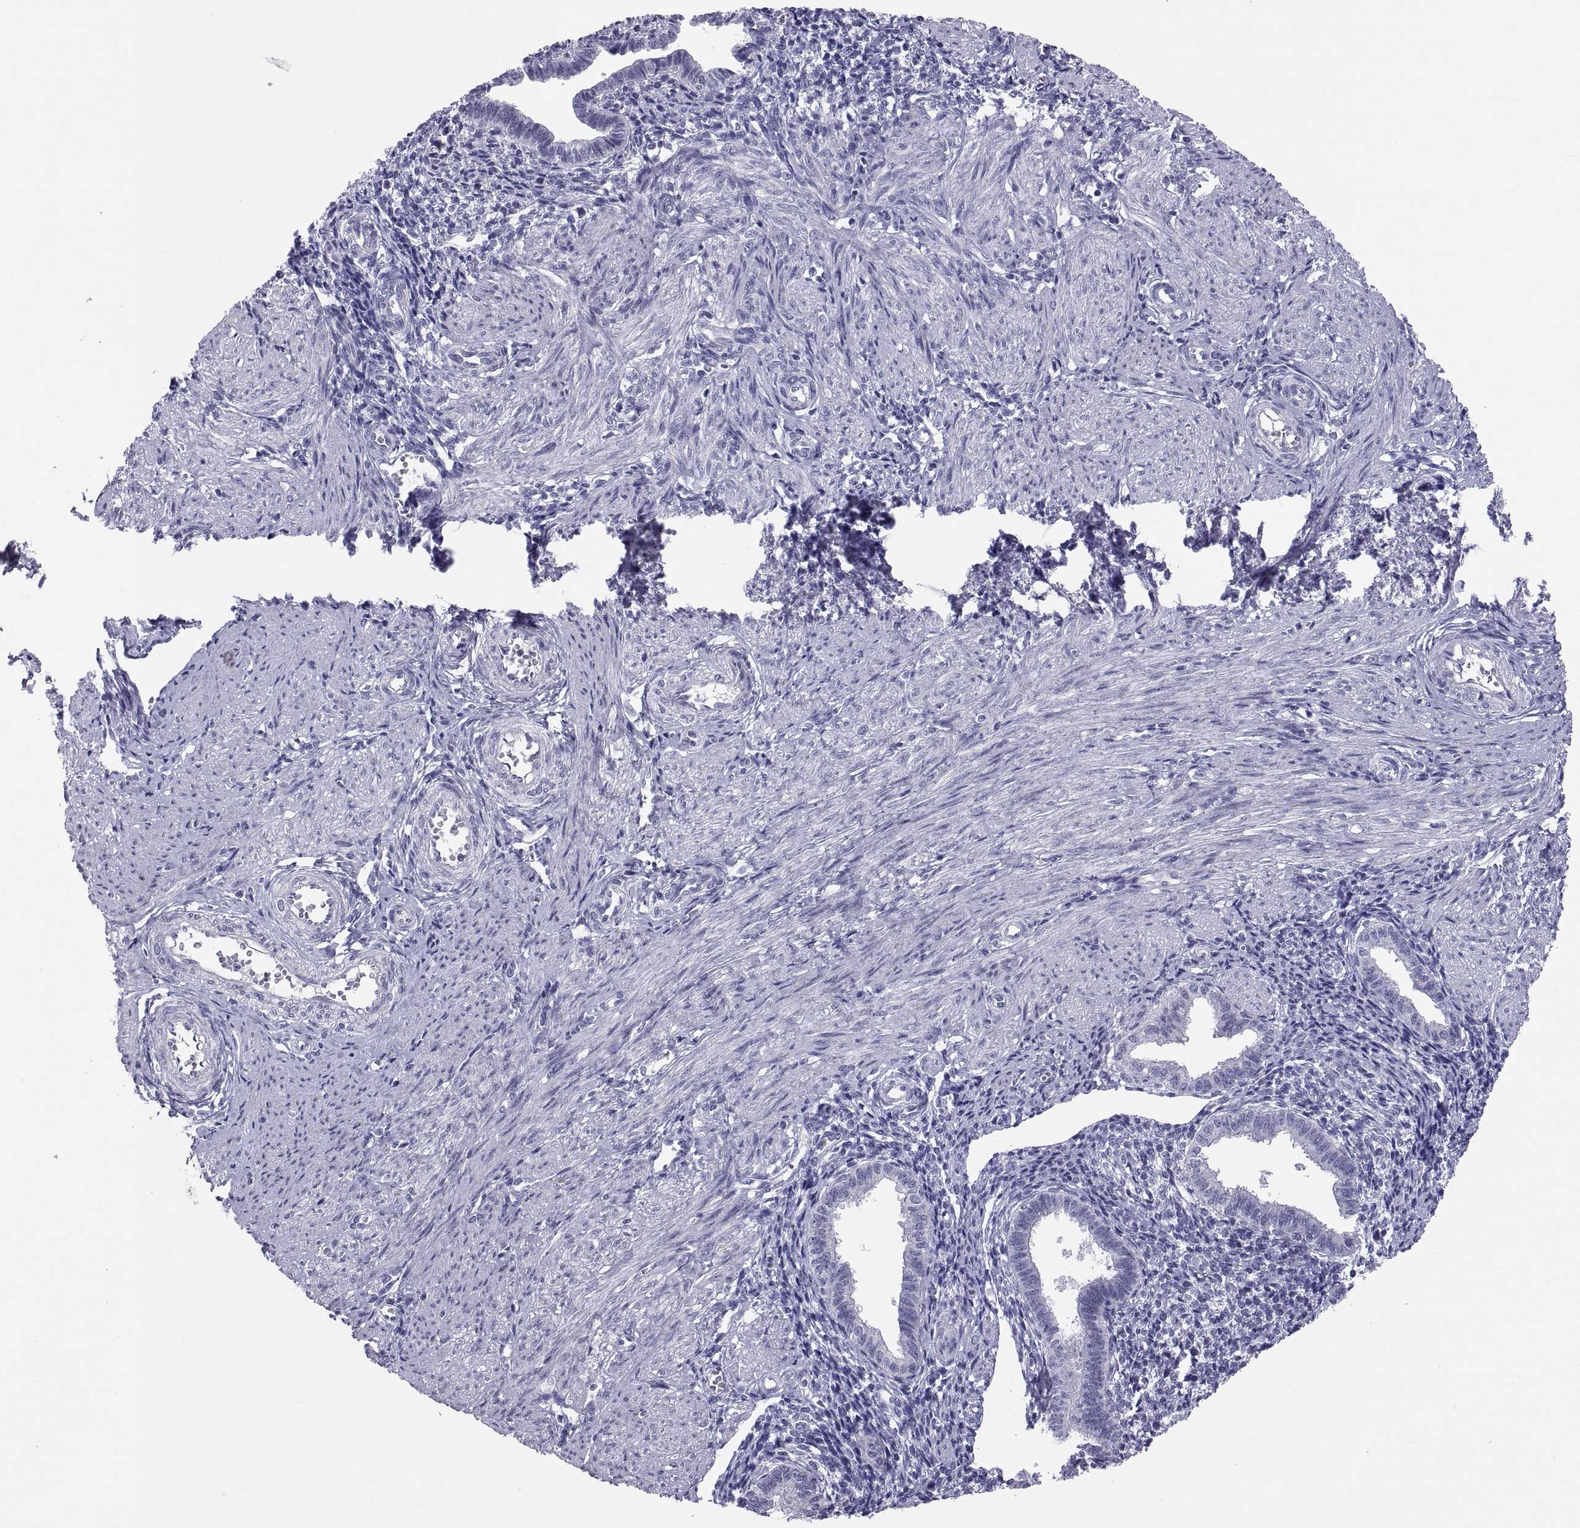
{"staining": {"intensity": "negative", "quantity": "none", "location": "none"}, "tissue": "endometrium", "cell_type": "Cells in endometrial stroma", "image_type": "normal", "snomed": [{"axis": "morphology", "description": "Normal tissue, NOS"}, {"axis": "topography", "description": "Endometrium"}], "caption": "A high-resolution micrograph shows immunohistochemistry staining of unremarkable endometrium, which exhibits no significant expression in cells in endometrial stroma. (DAB (3,3'-diaminobenzidine) IHC, high magnification).", "gene": "TEX13A", "patient": {"sex": "female", "age": 37}}